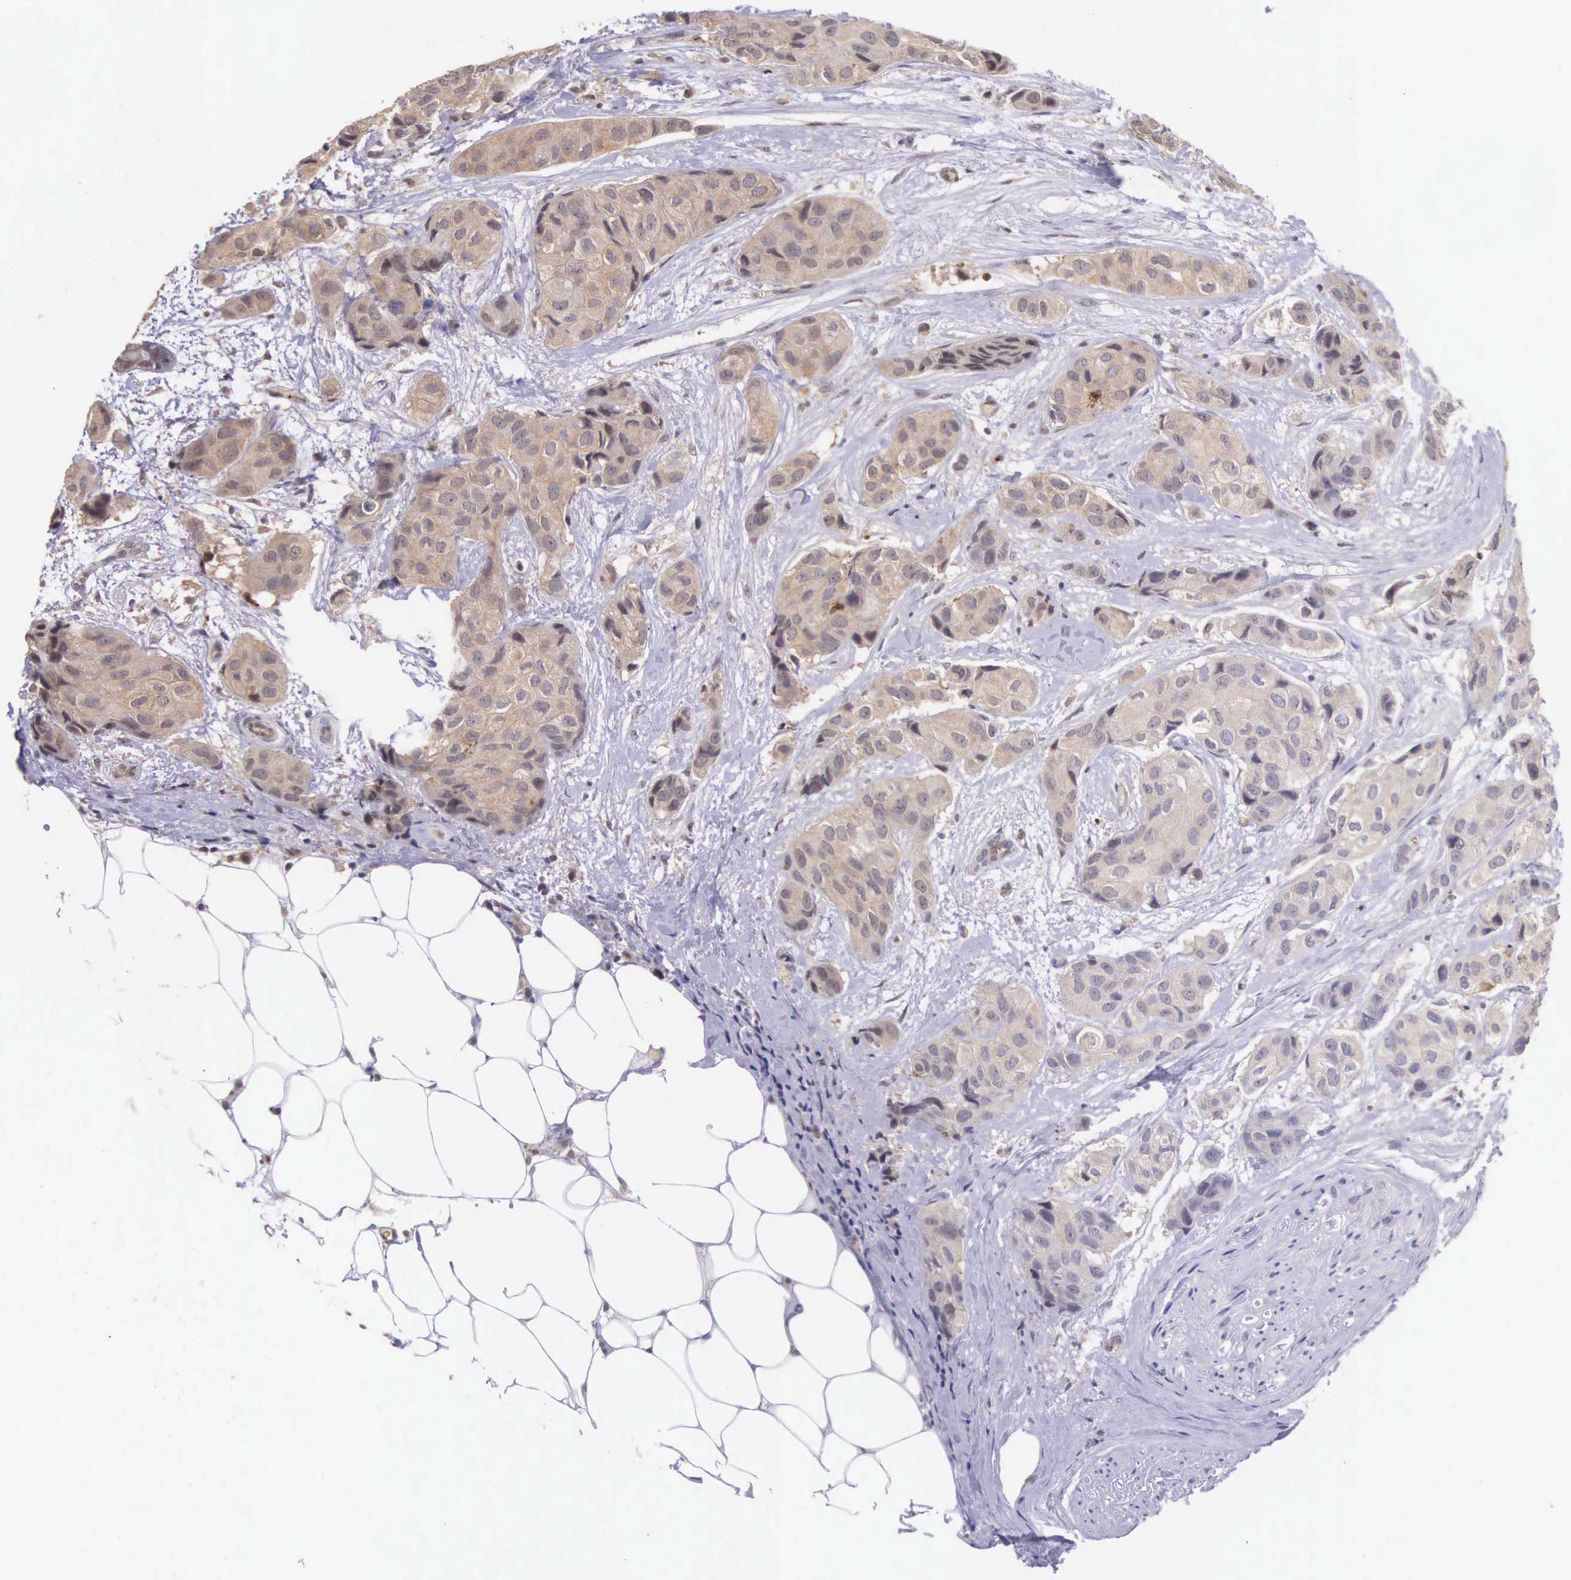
{"staining": {"intensity": "moderate", "quantity": ">75%", "location": "cytoplasmic/membranous"}, "tissue": "breast cancer", "cell_type": "Tumor cells", "image_type": "cancer", "snomed": [{"axis": "morphology", "description": "Duct carcinoma"}, {"axis": "topography", "description": "Breast"}], "caption": "An immunohistochemistry (IHC) image of tumor tissue is shown. Protein staining in brown labels moderate cytoplasmic/membranous positivity in breast infiltrating ductal carcinoma within tumor cells.", "gene": "VASH1", "patient": {"sex": "female", "age": 68}}